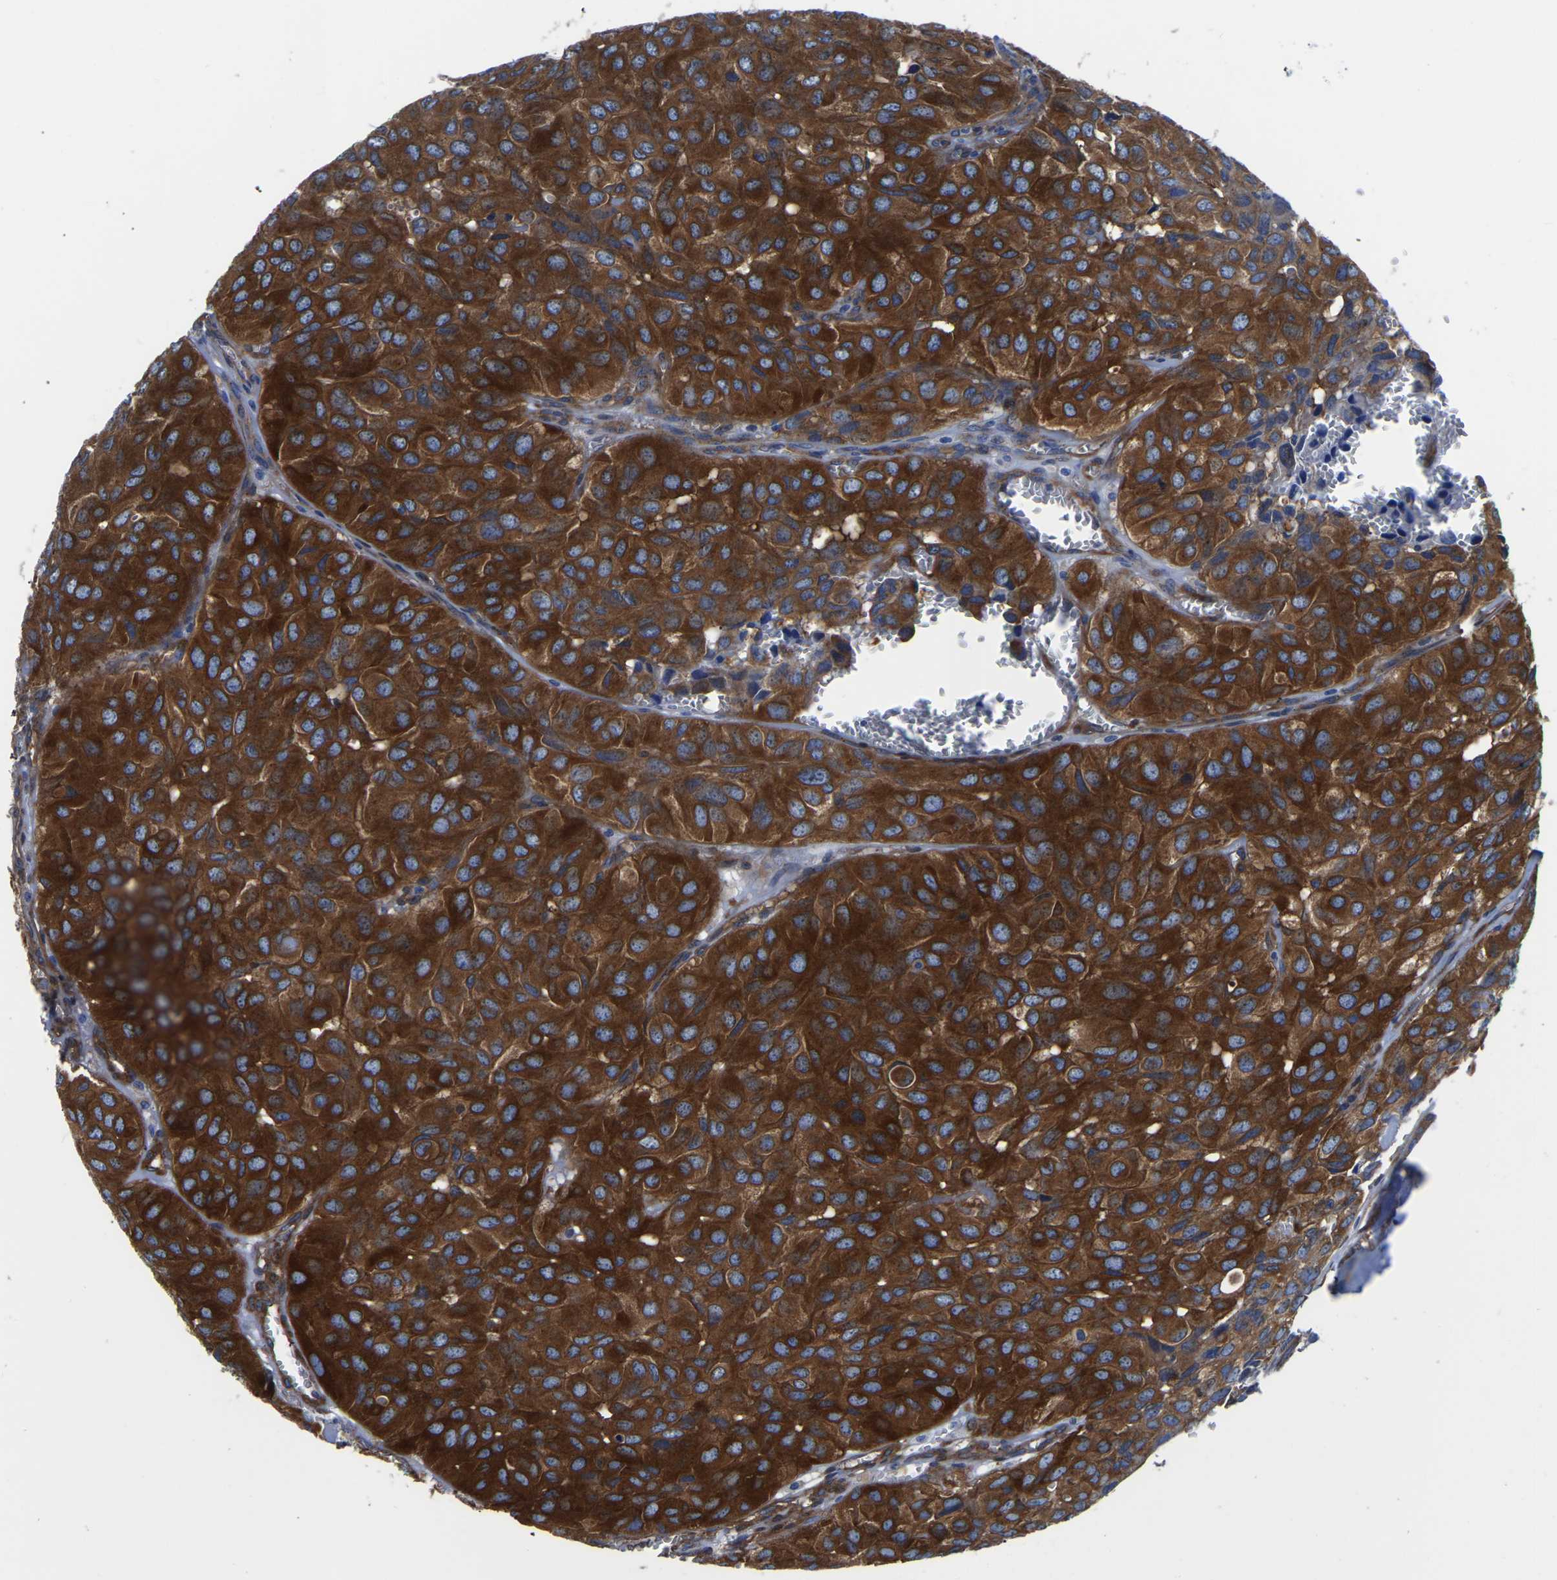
{"staining": {"intensity": "strong", "quantity": ">75%", "location": "cytoplasmic/membranous"}, "tissue": "head and neck cancer", "cell_type": "Tumor cells", "image_type": "cancer", "snomed": [{"axis": "morphology", "description": "Adenocarcinoma, NOS"}, {"axis": "topography", "description": "Salivary gland, NOS"}, {"axis": "topography", "description": "Head-Neck"}], "caption": "The micrograph reveals immunohistochemical staining of head and neck cancer (adenocarcinoma). There is strong cytoplasmic/membranous expression is identified in approximately >75% of tumor cells.", "gene": "TFG", "patient": {"sex": "female", "age": 76}}